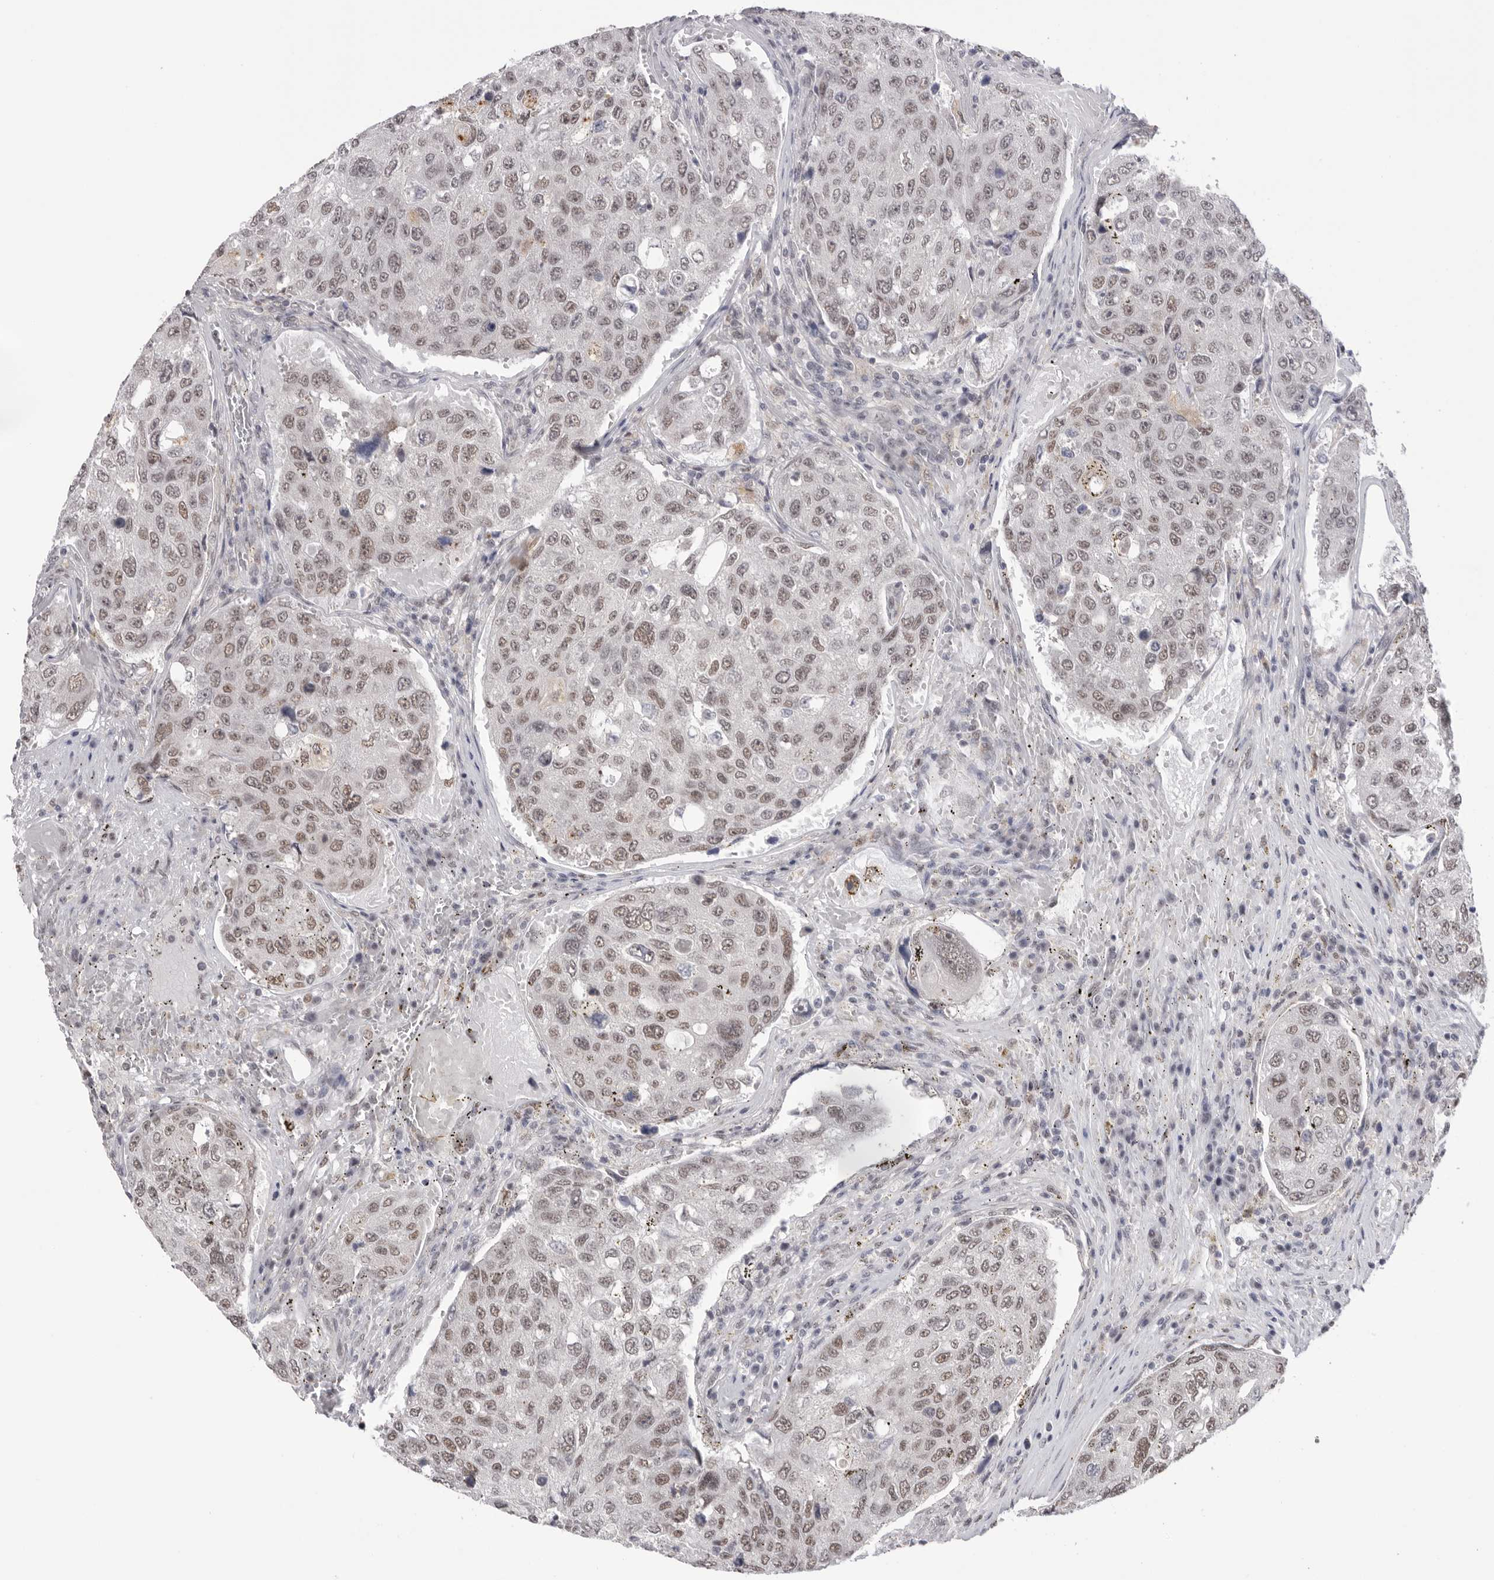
{"staining": {"intensity": "moderate", "quantity": "25%-75%", "location": "nuclear"}, "tissue": "urothelial cancer", "cell_type": "Tumor cells", "image_type": "cancer", "snomed": [{"axis": "morphology", "description": "Urothelial carcinoma, High grade"}, {"axis": "topography", "description": "Lymph node"}, {"axis": "topography", "description": "Urinary bladder"}], "caption": "Immunohistochemistry (IHC) staining of urothelial carcinoma (high-grade), which reveals medium levels of moderate nuclear positivity in about 25%-75% of tumor cells indicating moderate nuclear protein expression. The staining was performed using DAB (3,3'-diaminobenzidine) (brown) for protein detection and nuclei were counterstained in hematoxylin (blue).", "gene": "BCLAF3", "patient": {"sex": "male", "age": 51}}